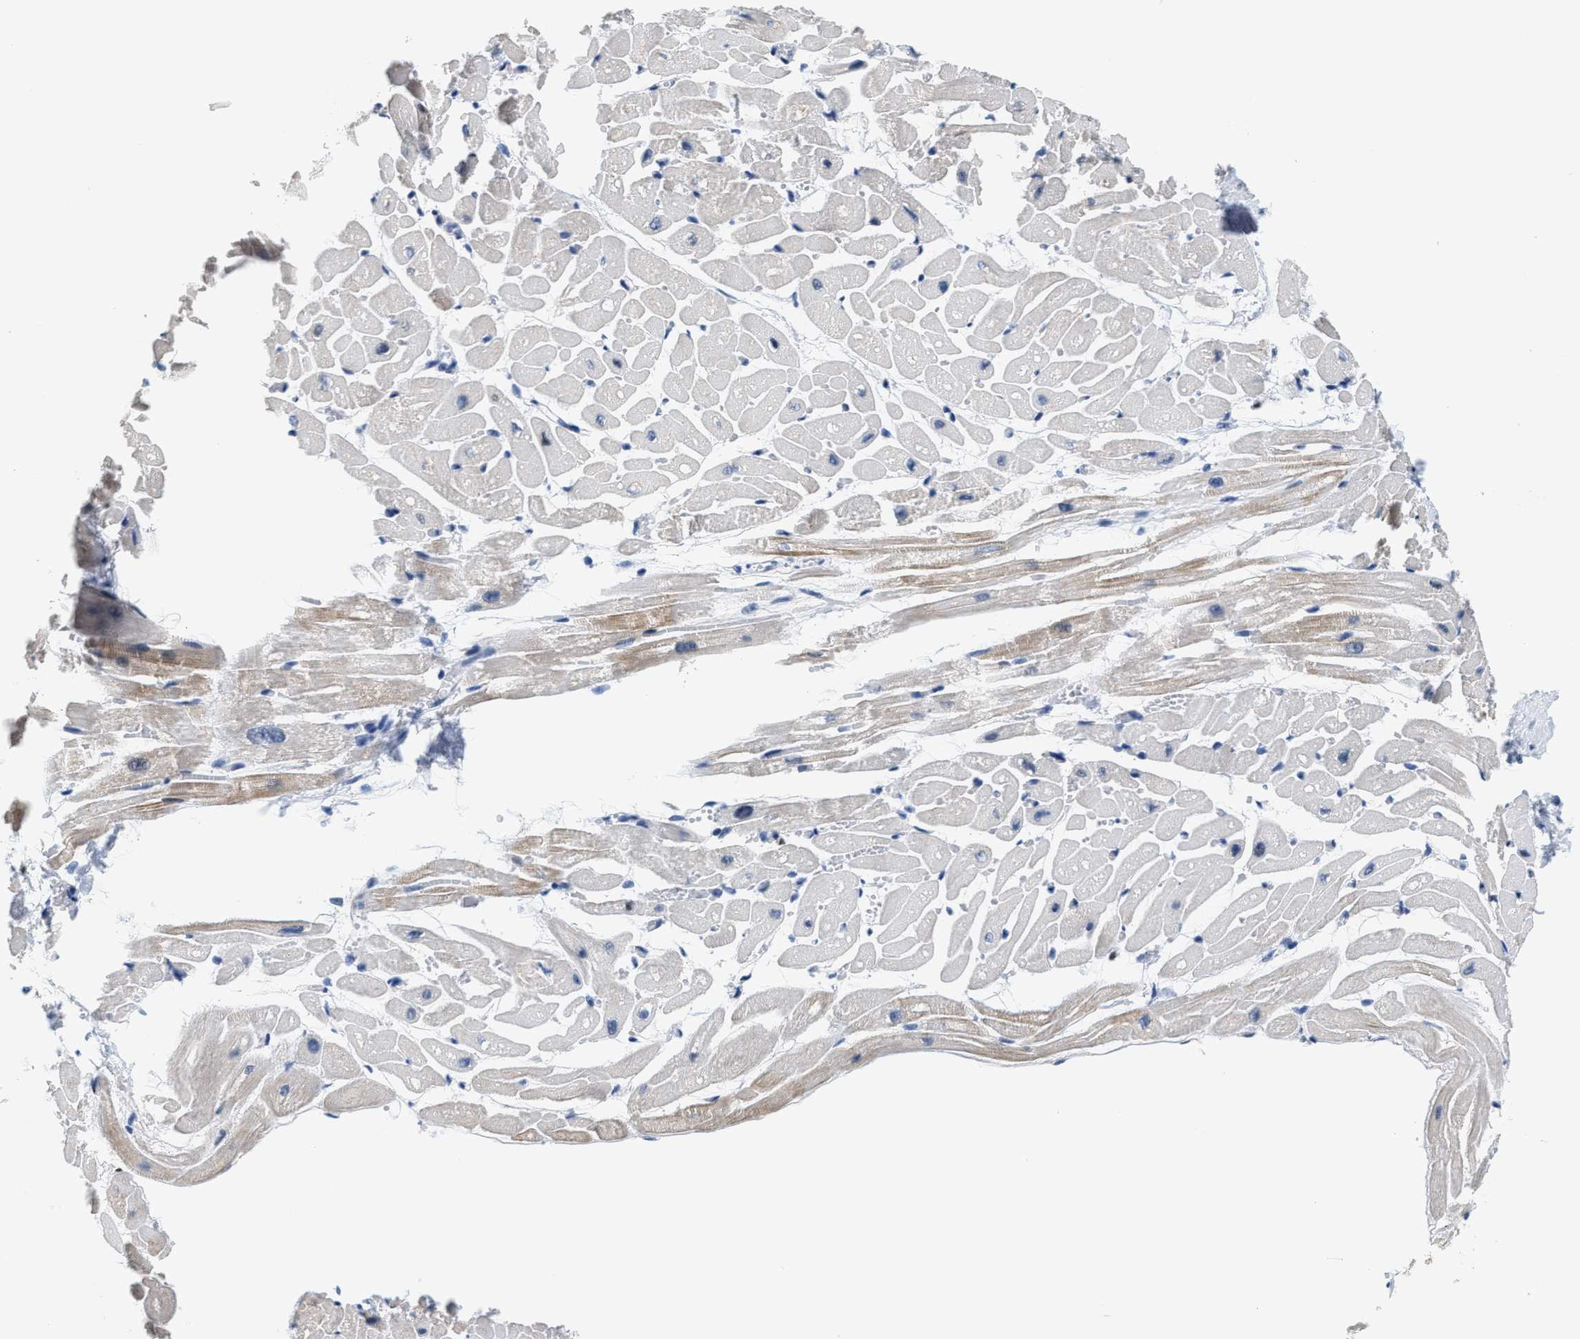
{"staining": {"intensity": "weak", "quantity": "25%-75%", "location": "cytoplasmic/membranous"}, "tissue": "heart muscle", "cell_type": "Cardiomyocytes", "image_type": "normal", "snomed": [{"axis": "morphology", "description": "Normal tissue, NOS"}, {"axis": "topography", "description": "Heart"}], "caption": "This is an image of IHC staining of unremarkable heart muscle, which shows weak staining in the cytoplasmic/membranous of cardiomyocytes.", "gene": "SETD1B", "patient": {"sex": "male", "age": 45}}